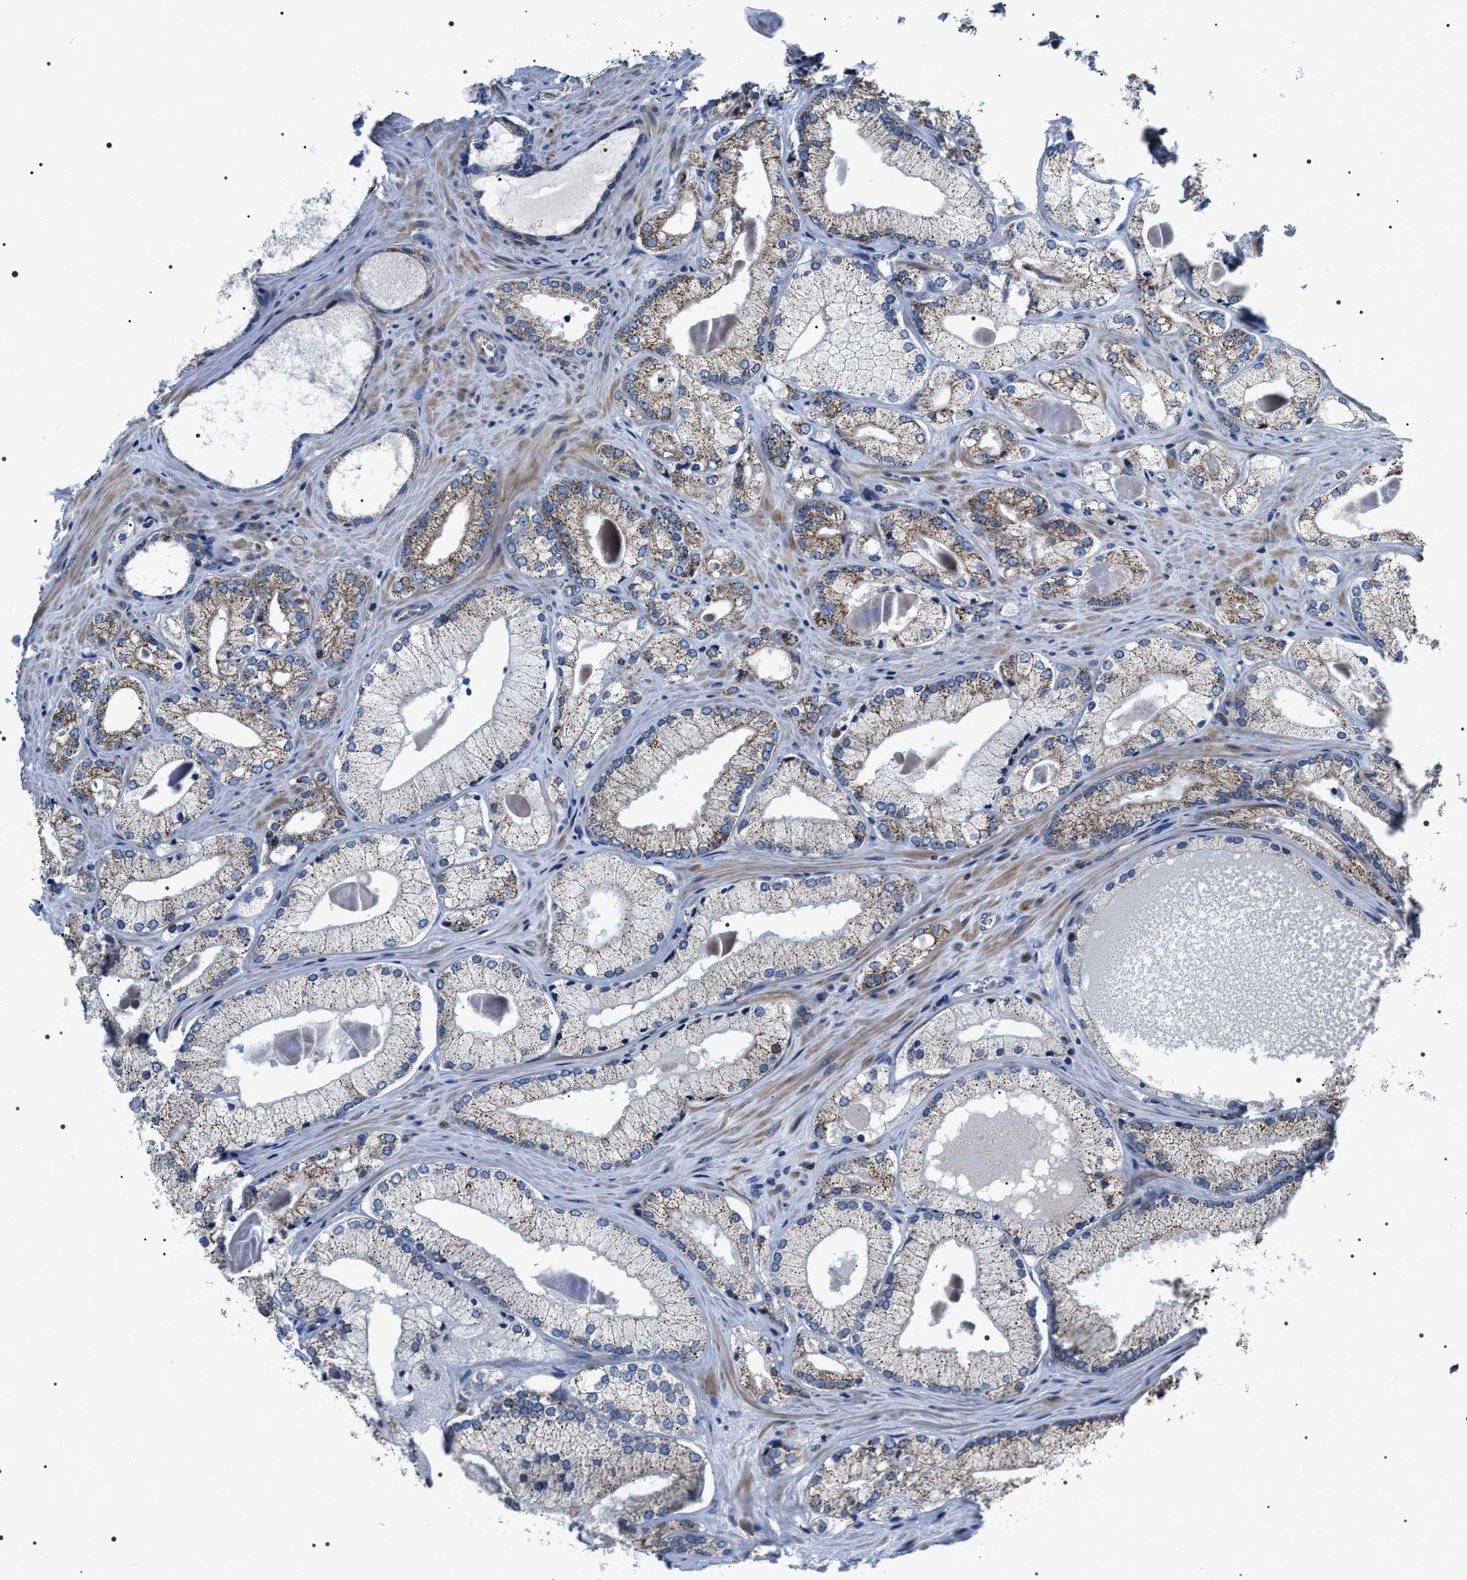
{"staining": {"intensity": "moderate", "quantity": "25%-75%", "location": "cytoplasmic/membranous"}, "tissue": "prostate cancer", "cell_type": "Tumor cells", "image_type": "cancer", "snomed": [{"axis": "morphology", "description": "Adenocarcinoma, Low grade"}, {"axis": "topography", "description": "Prostate"}], "caption": "Immunohistochemical staining of prostate cancer (adenocarcinoma (low-grade)) shows moderate cytoplasmic/membranous protein positivity in approximately 25%-75% of tumor cells.", "gene": "NTMT1", "patient": {"sex": "male", "age": 65}}